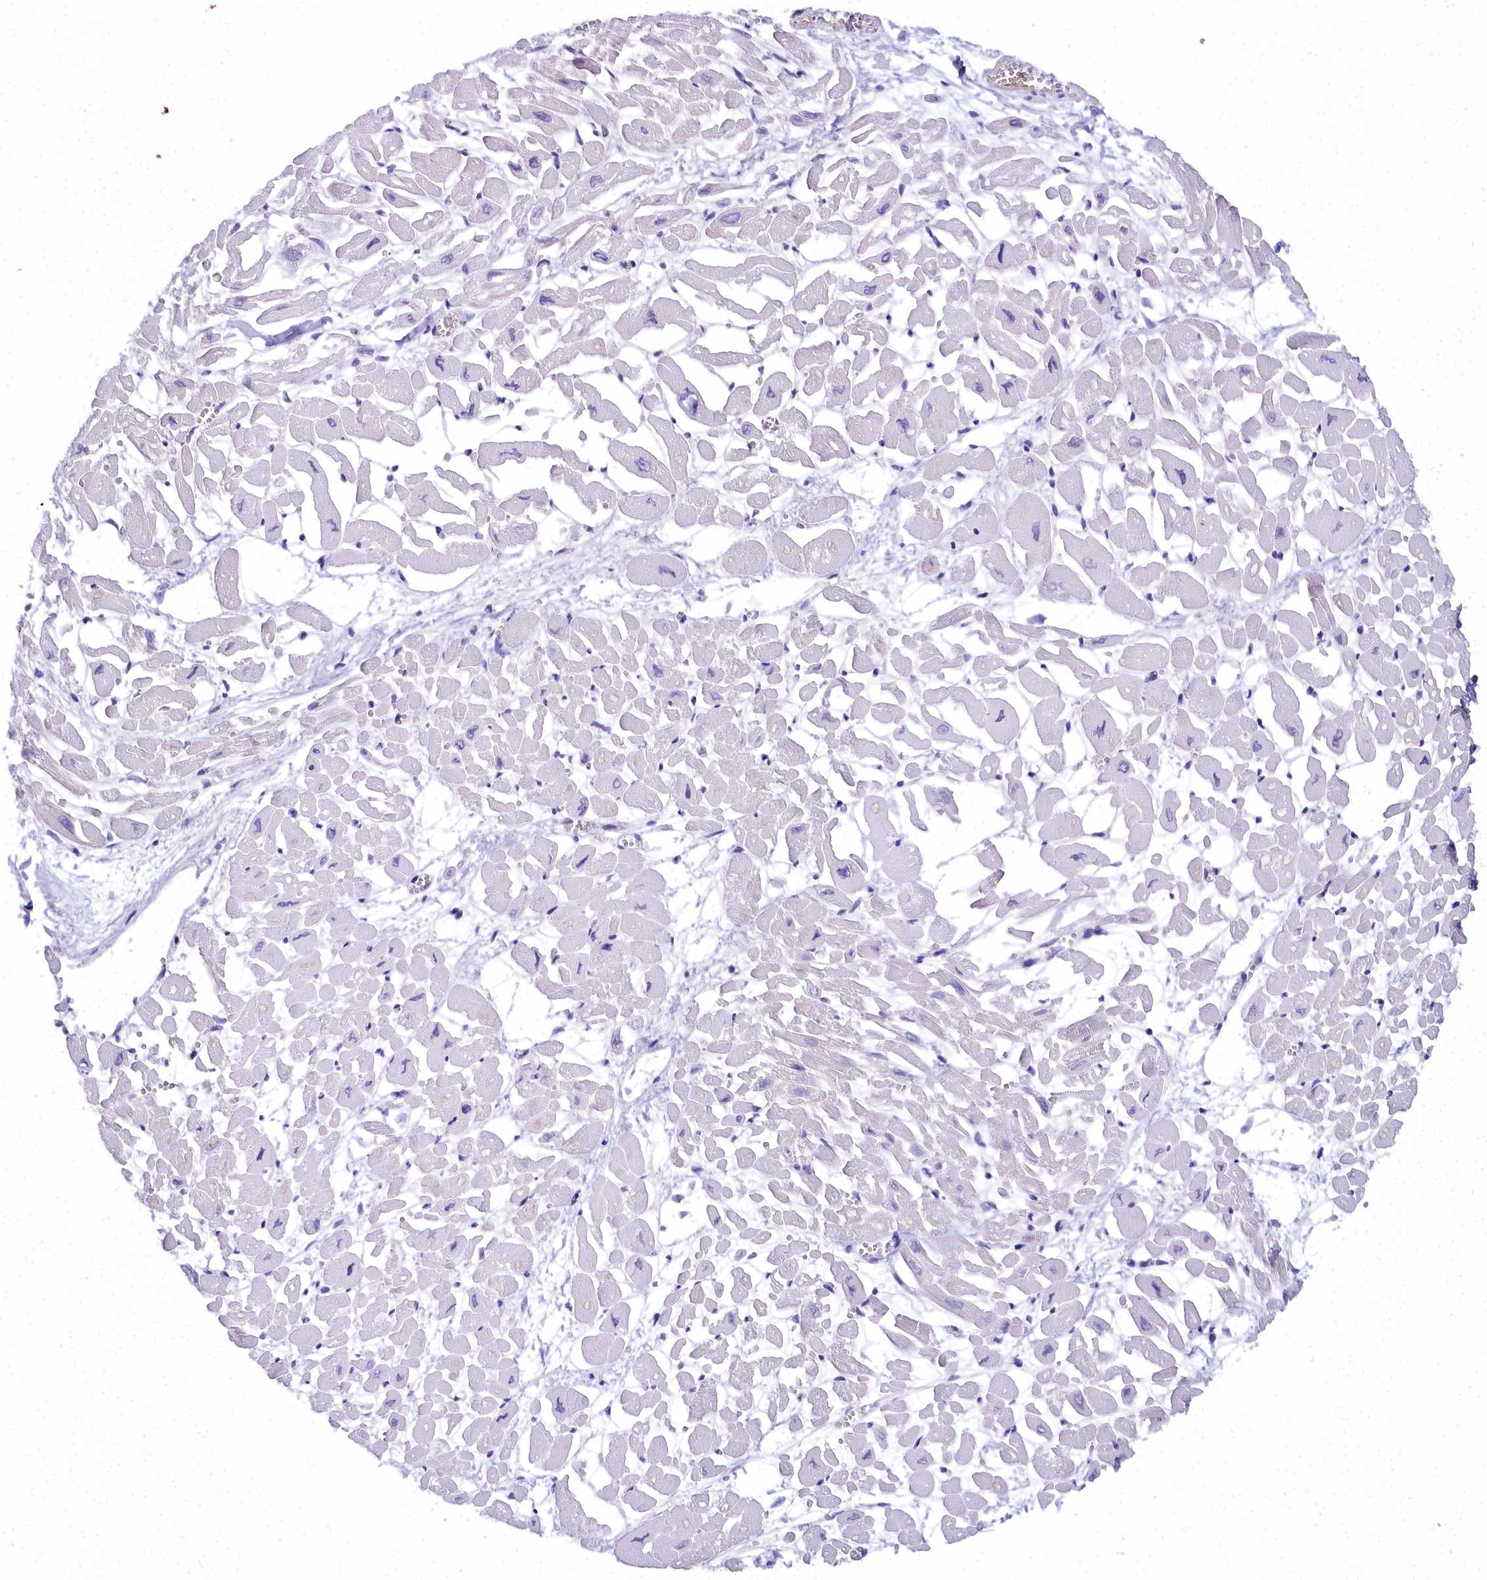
{"staining": {"intensity": "negative", "quantity": "none", "location": "none"}, "tissue": "heart muscle", "cell_type": "Cardiomyocytes", "image_type": "normal", "snomed": [{"axis": "morphology", "description": "Normal tissue, NOS"}, {"axis": "topography", "description": "Heart"}], "caption": "This histopathology image is of unremarkable heart muscle stained with immunohistochemistry (IHC) to label a protein in brown with the nuclei are counter-stained blue. There is no positivity in cardiomyocytes. (Immunohistochemistry, brightfield microscopy, high magnification).", "gene": "TIMM22", "patient": {"sex": "male", "age": 54}}